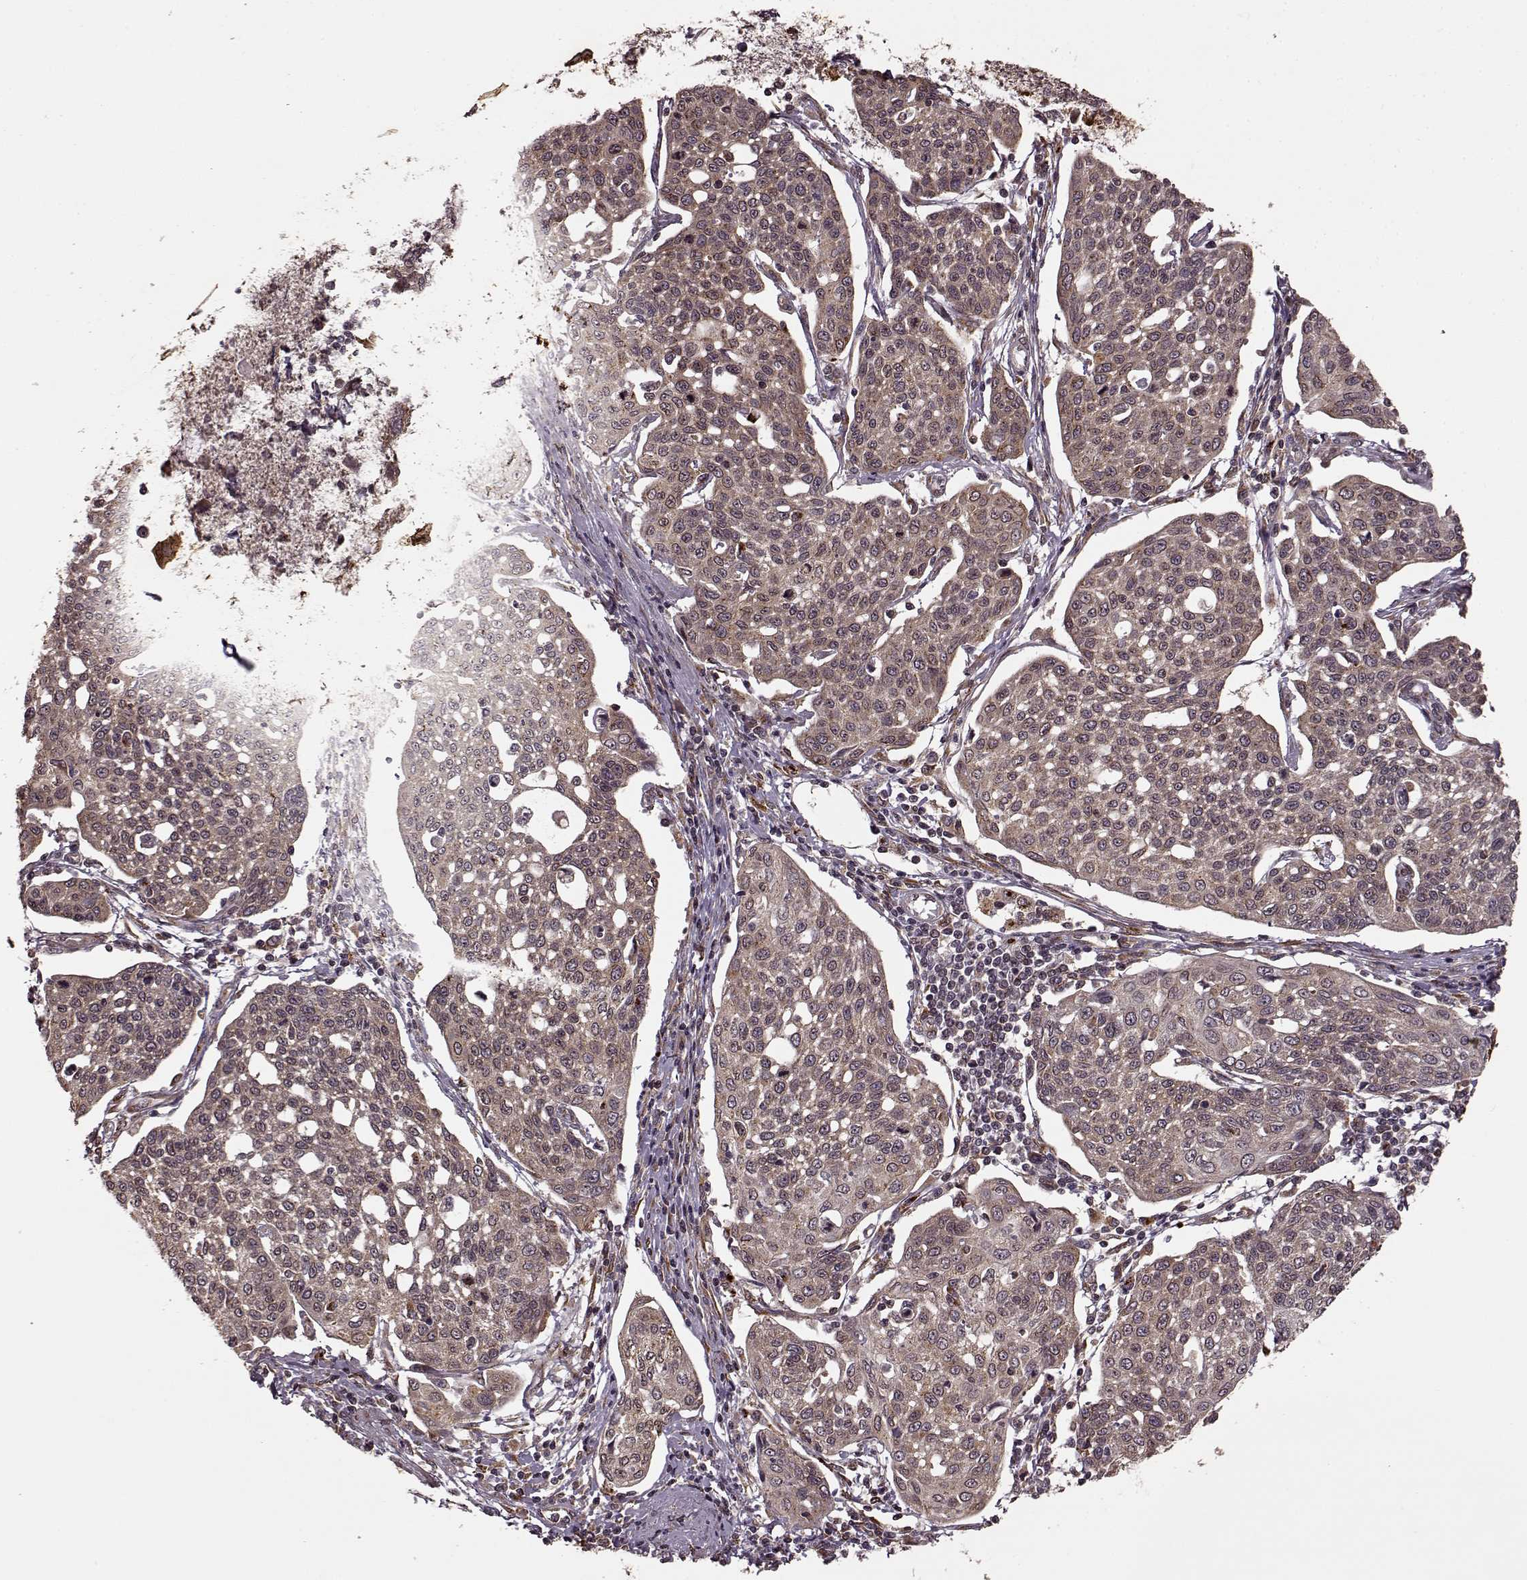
{"staining": {"intensity": "weak", "quantity": "25%-75%", "location": "cytoplasmic/membranous"}, "tissue": "cervical cancer", "cell_type": "Tumor cells", "image_type": "cancer", "snomed": [{"axis": "morphology", "description": "Squamous cell carcinoma, NOS"}, {"axis": "topography", "description": "Cervix"}], "caption": "Cervical squamous cell carcinoma stained with IHC demonstrates weak cytoplasmic/membranous positivity in about 25%-75% of tumor cells. (DAB (3,3'-diaminobenzidine) IHC with brightfield microscopy, high magnification).", "gene": "YIPF5", "patient": {"sex": "female", "age": 34}}